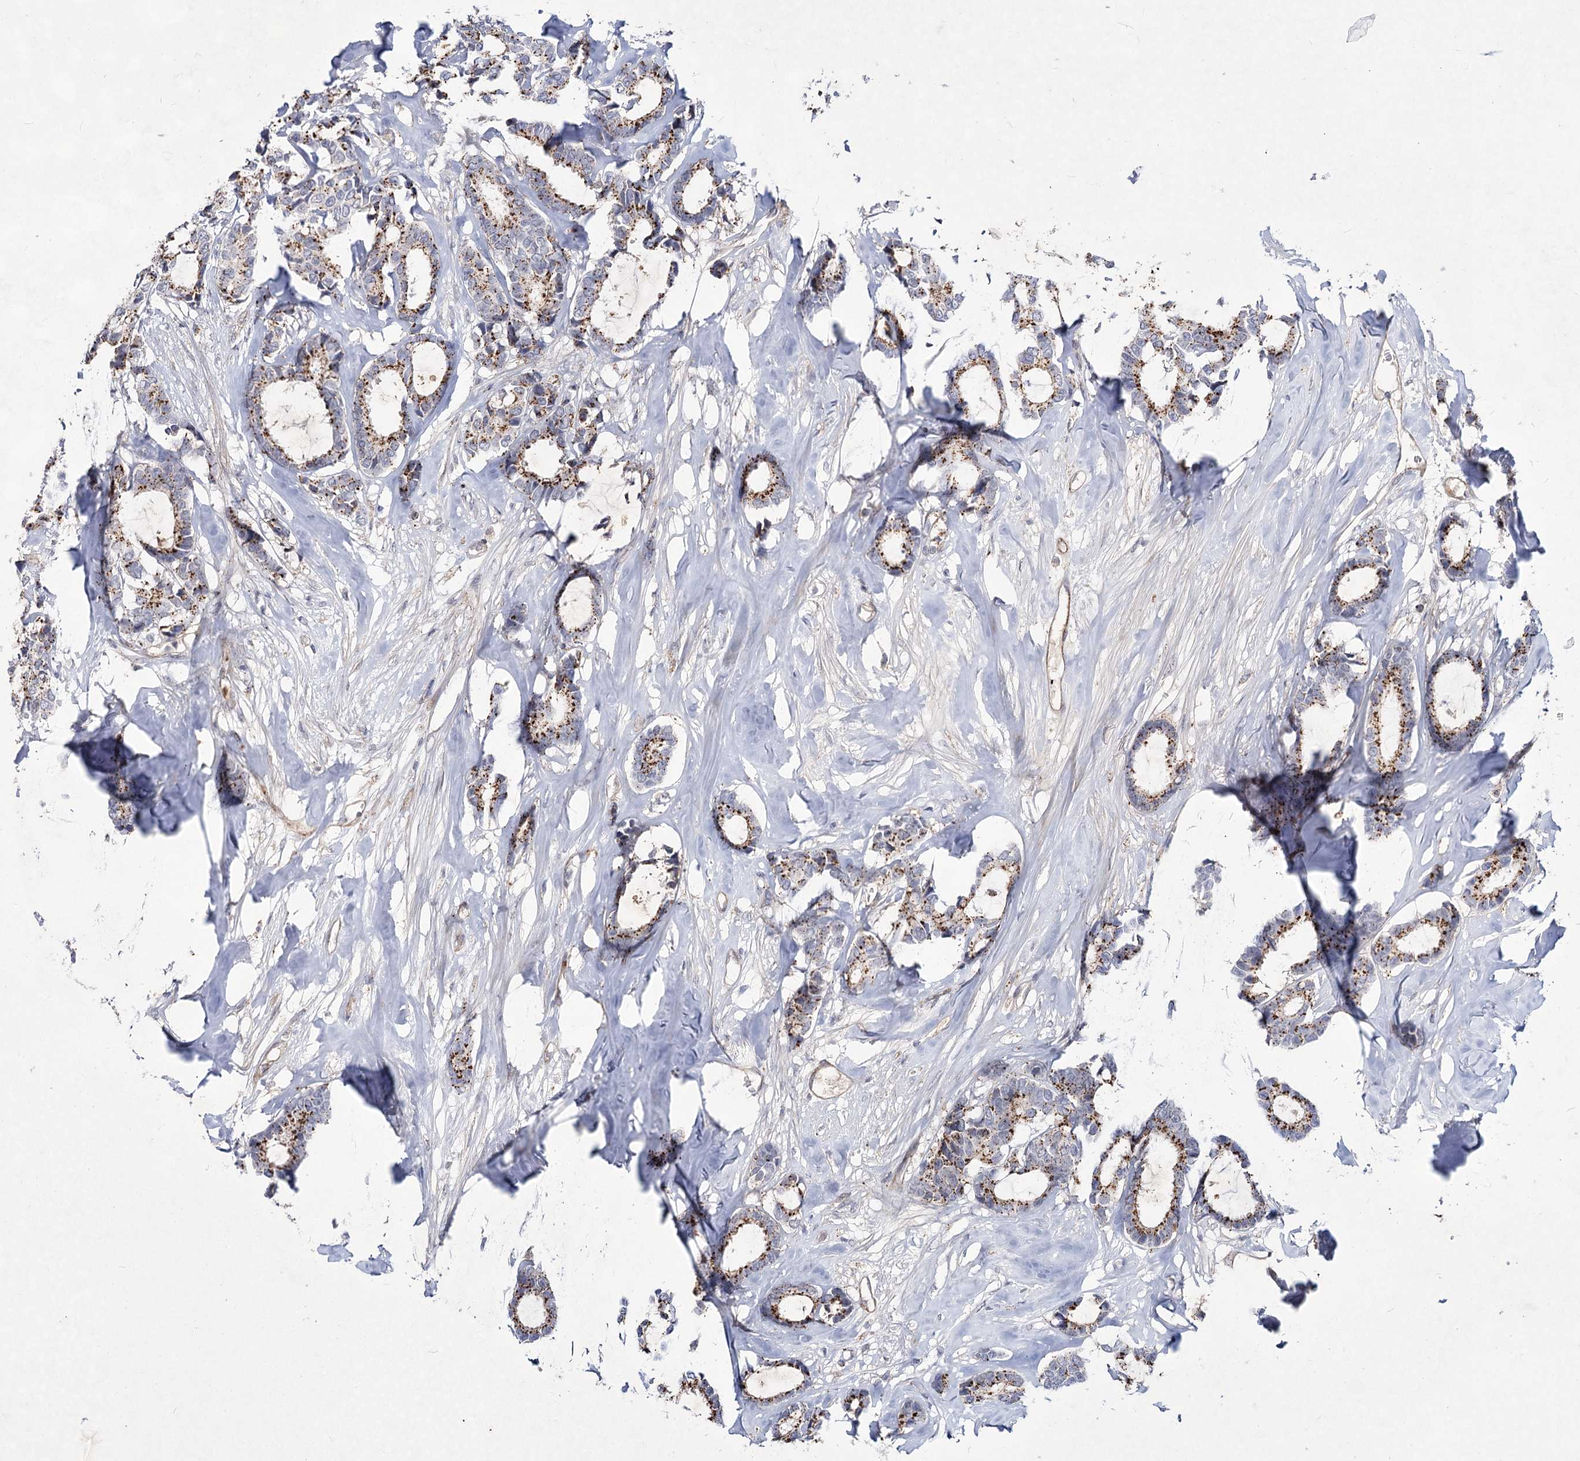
{"staining": {"intensity": "strong", "quantity": ">75%", "location": "cytoplasmic/membranous"}, "tissue": "breast cancer", "cell_type": "Tumor cells", "image_type": "cancer", "snomed": [{"axis": "morphology", "description": "Duct carcinoma"}, {"axis": "topography", "description": "Breast"}], "caption": "Strong cytoplasmic/membranous protein expression is present in about >75% of tumor cells in intraductal carcinoma (breast).", "gene": "ATL2", "patient": {"sex": "female", "age": 87}}